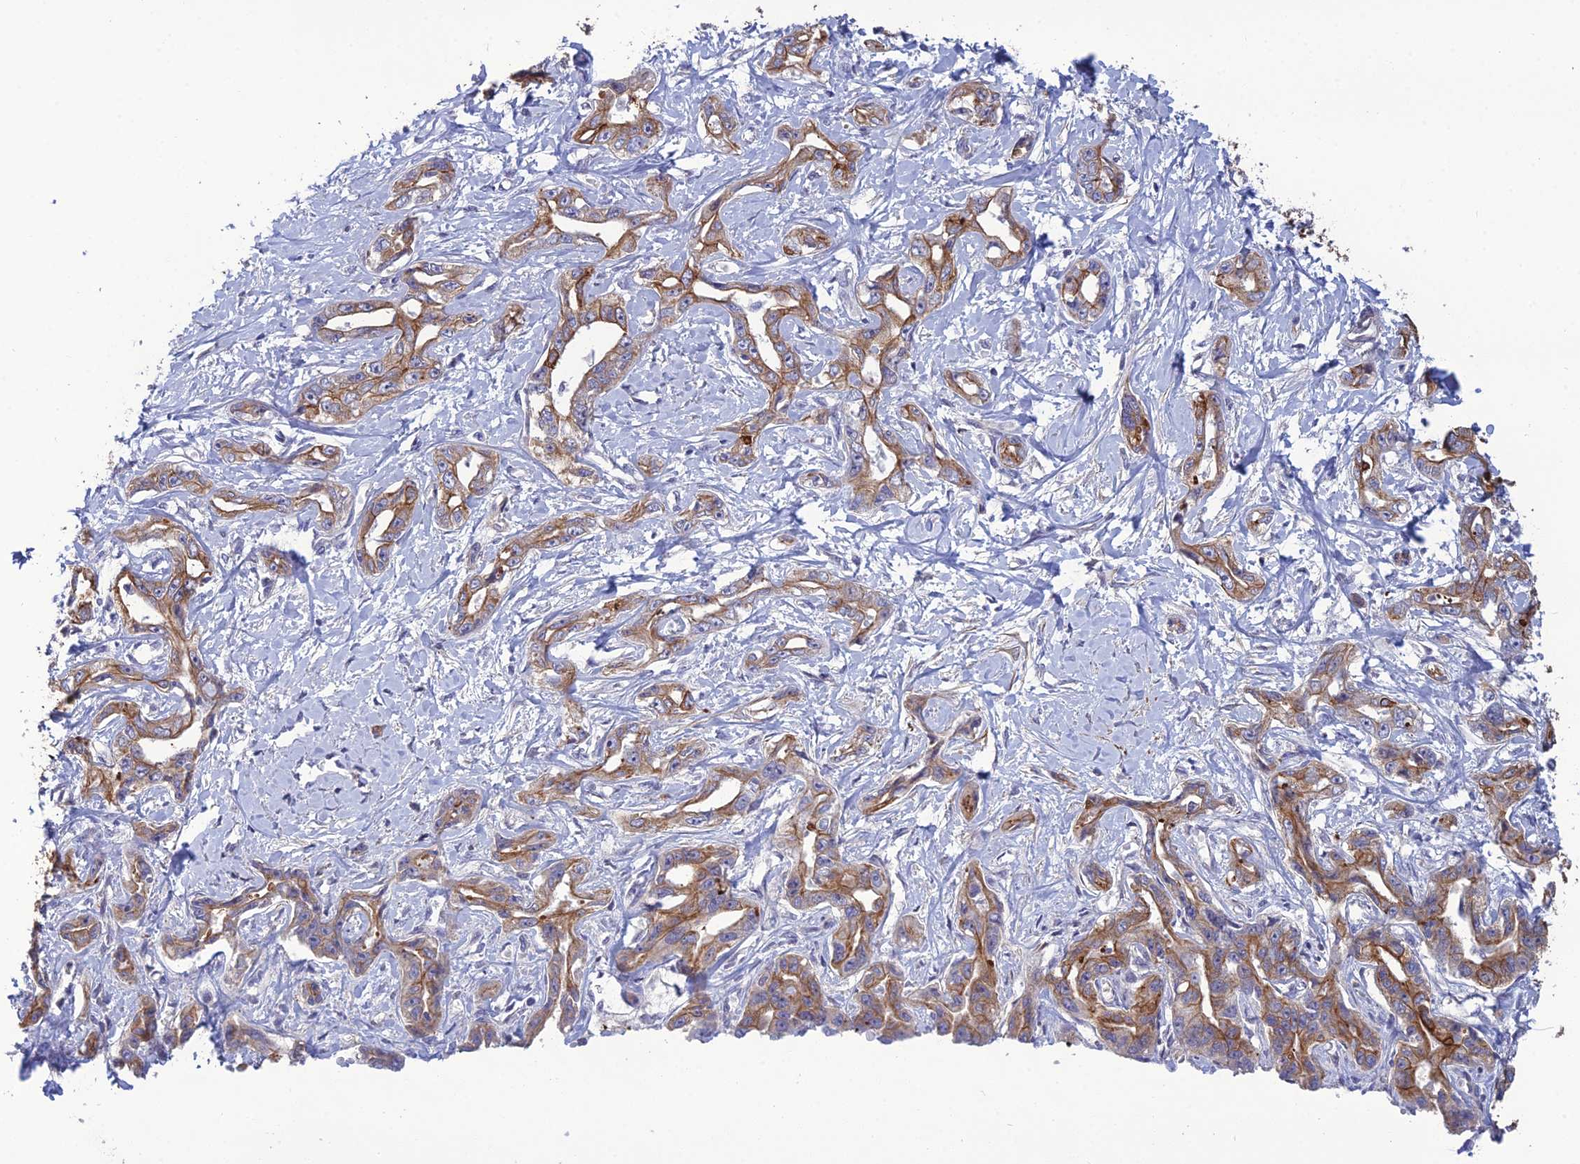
{"staining": {"intensity": "moderate", "quantity": ">75%", "location": "cytoplasmic/membranous"}, "tissue": "liver cancer", "cell_type": "Tumor cells", "image_type": "cancer", "snomed": [{"axis": "morphology", "description": "Cholangiocarcinoma"}, {"axis": "topography", "description": "Liver"}], "caption": "Cholangiocarcinoma (liver) stained with a brown dye demonstrates moderate cytoplasmic/membranous positive positivity in about >75% of tumor cells.", "gene": "LZTS2", "patient": {"sex": "male", "age": 59}}